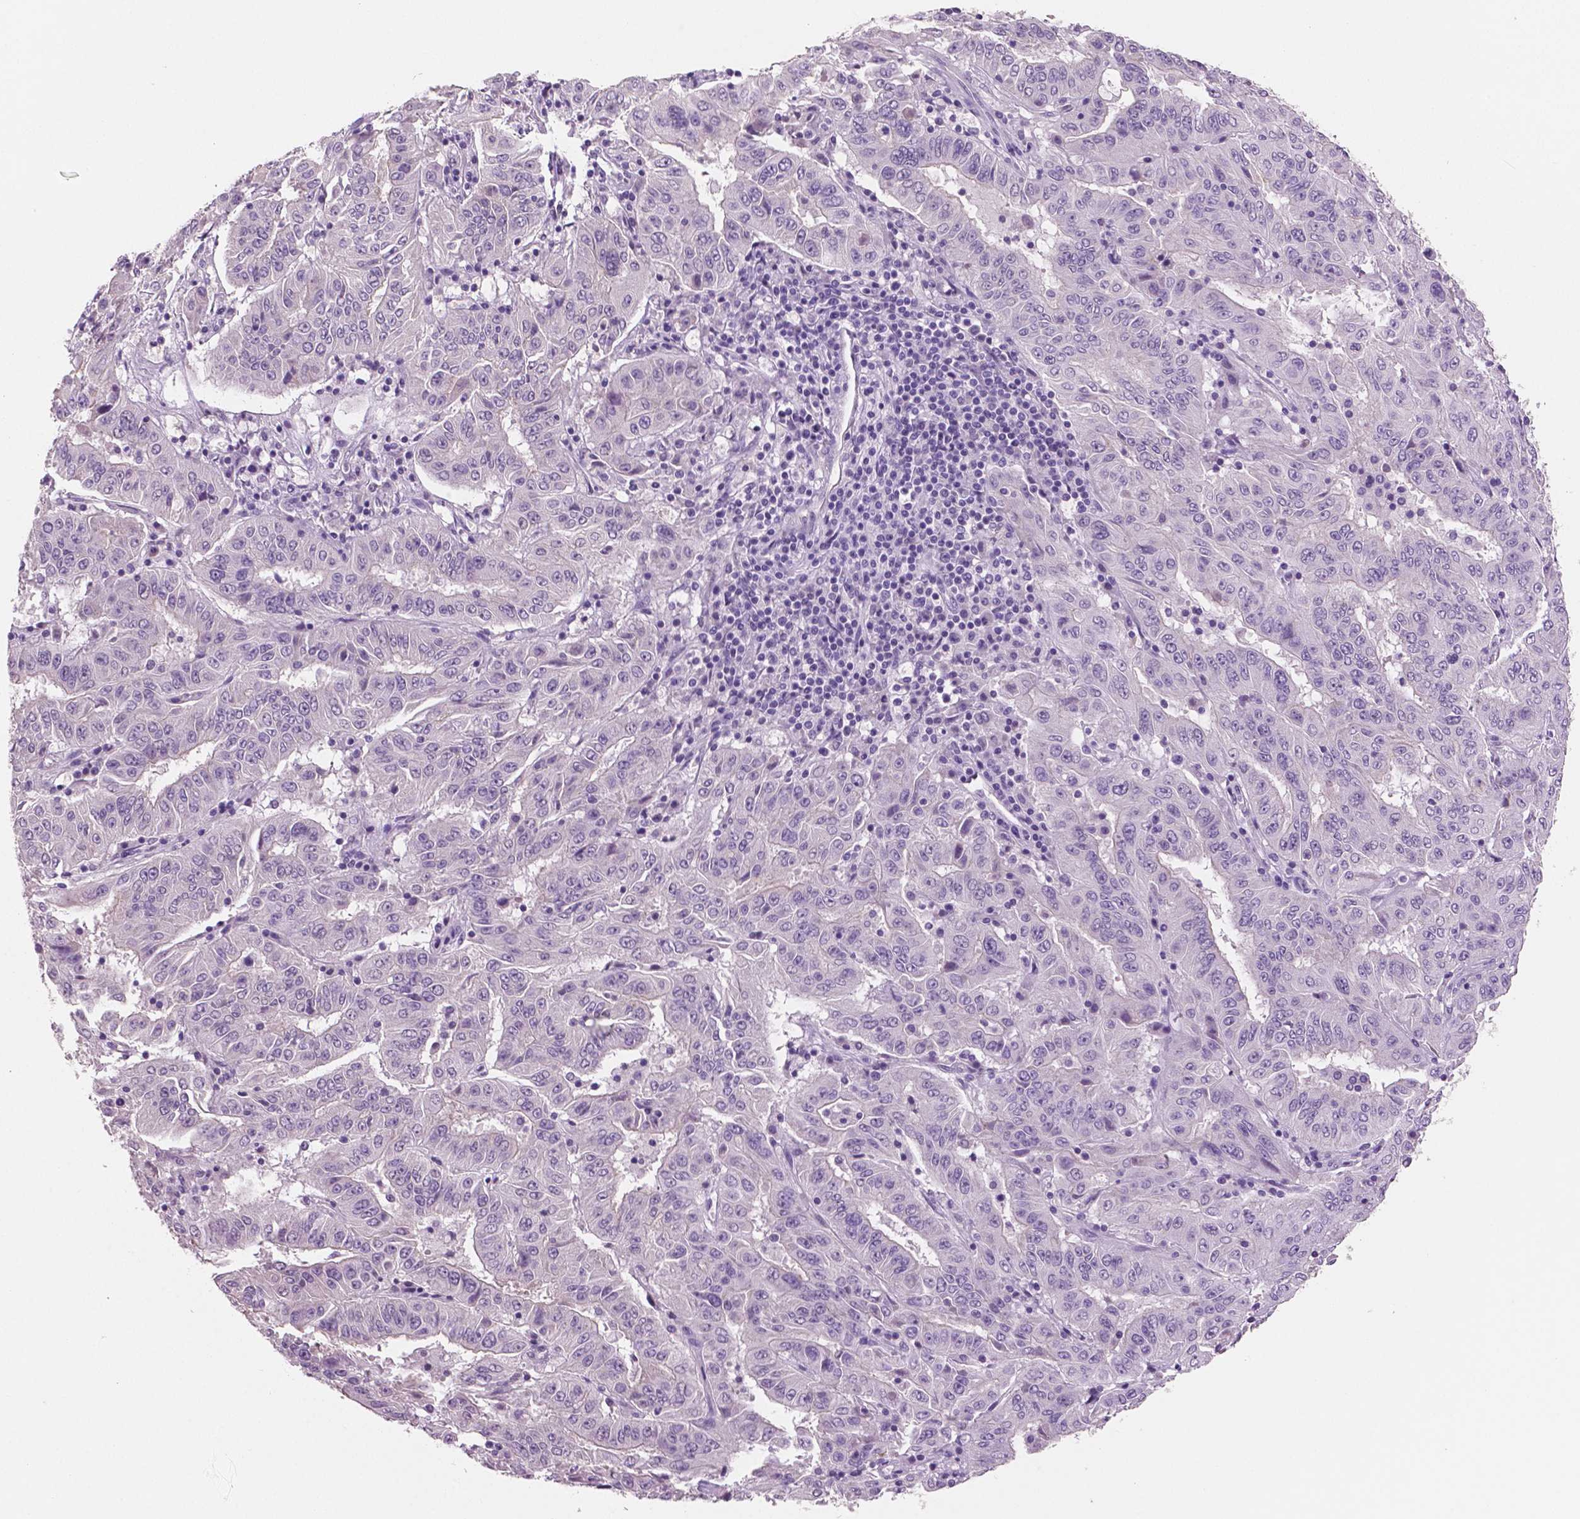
{"staining": {"intensity": "negative", "quantity": "none", "location": "none"}, "tissue": "pancreatic cancer", "cell_type": "Tumor cells", "image_type": "cancer", "snomed": [{"axis": "morphology", "description": "Adenocarcinoma, NOS"}, {"axis": "topography", "description": "Pancreas"}], "caption": "Protein analysis of pancreatic cancer displays no significant staining in tumor cells.", "gene": "NECAB2", "patient": {"sex": "male", "age": 63}}